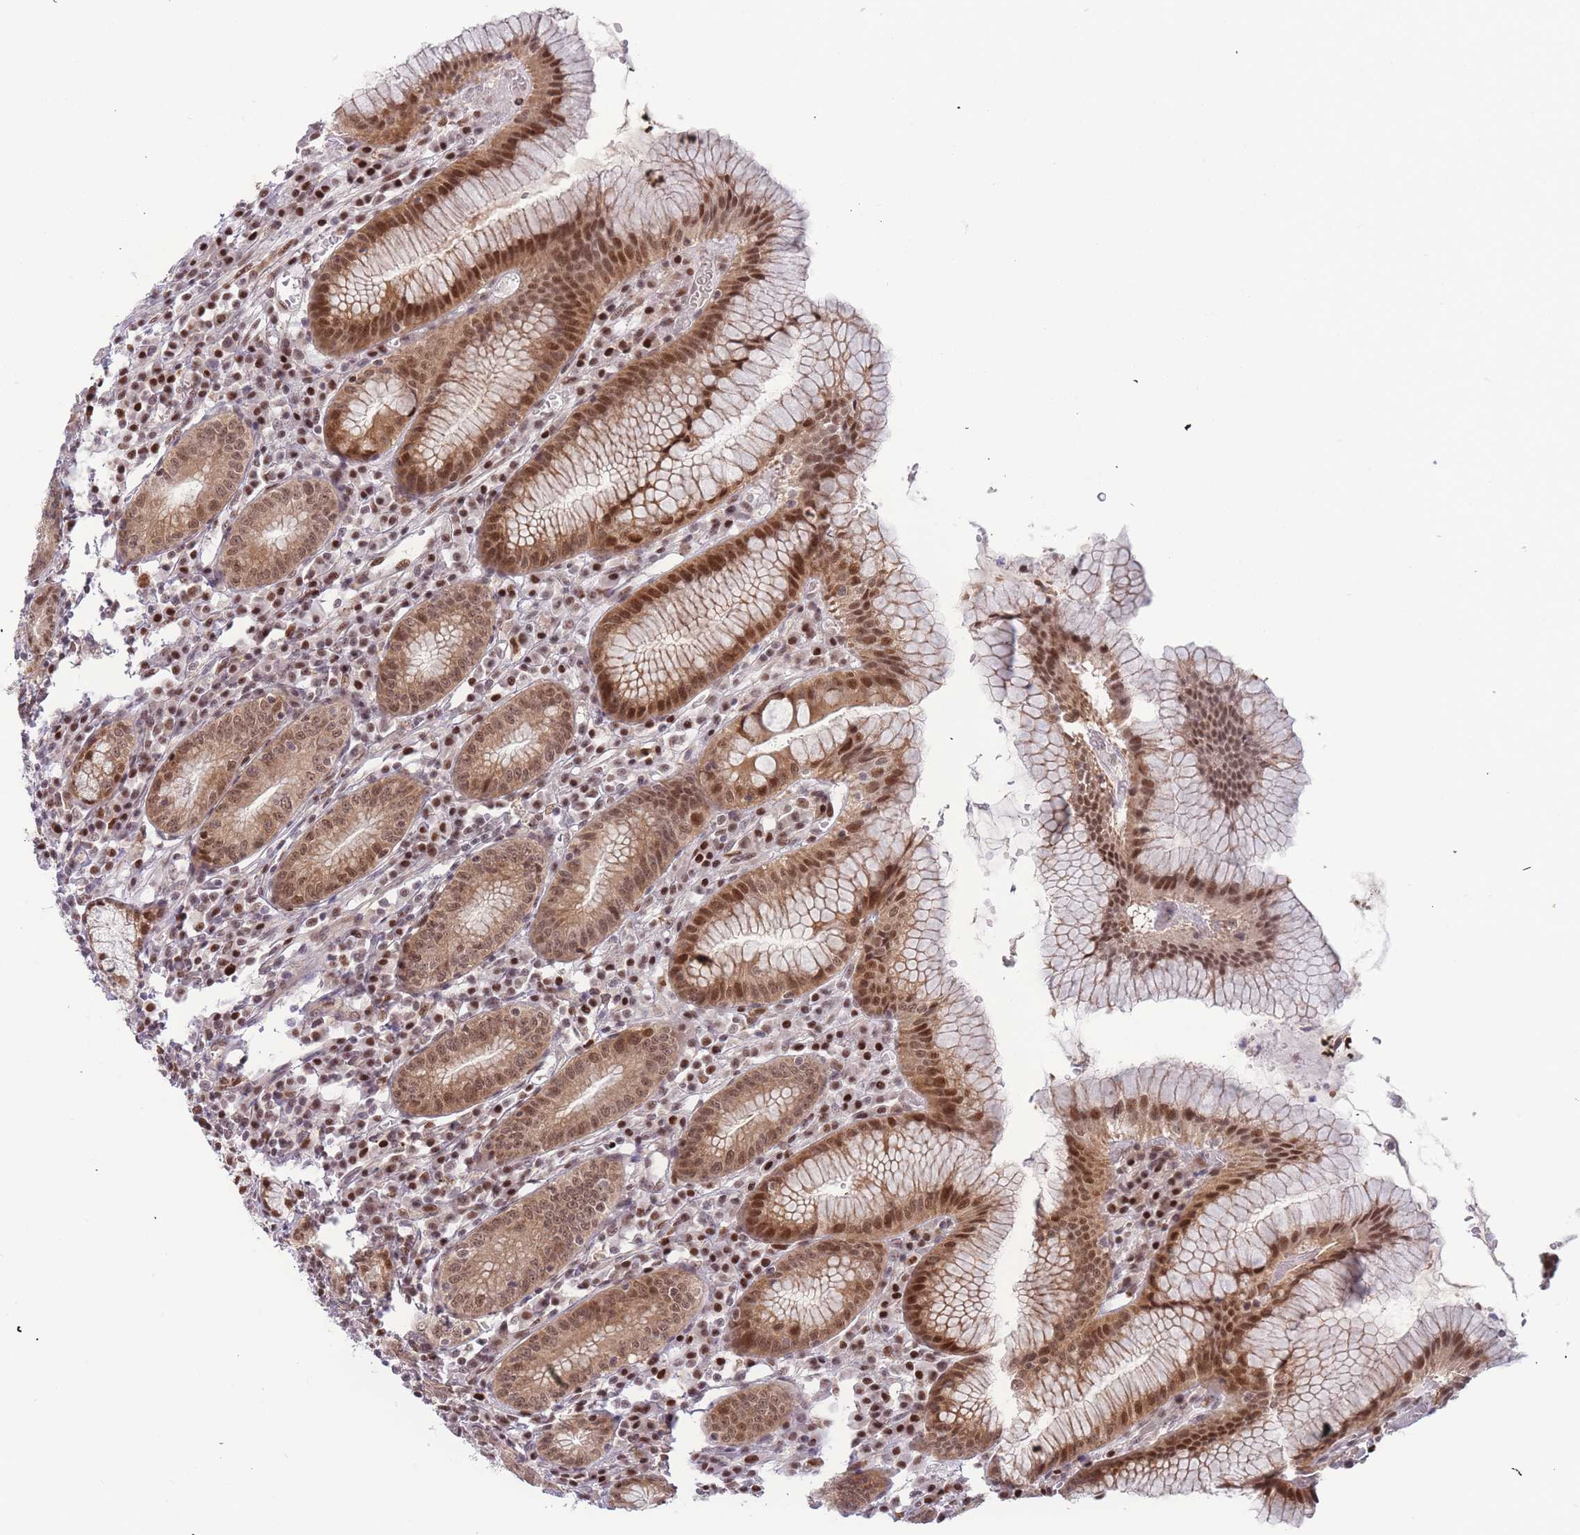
{"staining": {"intensity": "strong", "quantity": ">75%", "location": "cytoplasmic/membranous,nuclear"}, "tissue": "stomach", "cell_type": "Glandular cells", "image_type": "normal", "snomed": [{"axis": "morphology", "description": "Normal tissue, NOS"}, {"axis": "topography", "description": "Stomach"}], "caption": "IHC (DAB (3,3'-diaminobenzidine)) staining of unremarkable stomach exhibits strong cytoplasmic/membranous,nuclear protein staining in about >75% of glandular cells. The staining was performed using DAB (3,3'-diaminobenzidine) to visualize the protein expression in brown, while the nuclei were stained in blue with hematoxylin (Magnification: 20x).", "gene": "DEAF1", "patient": {"sex": "male", "age": 55}}